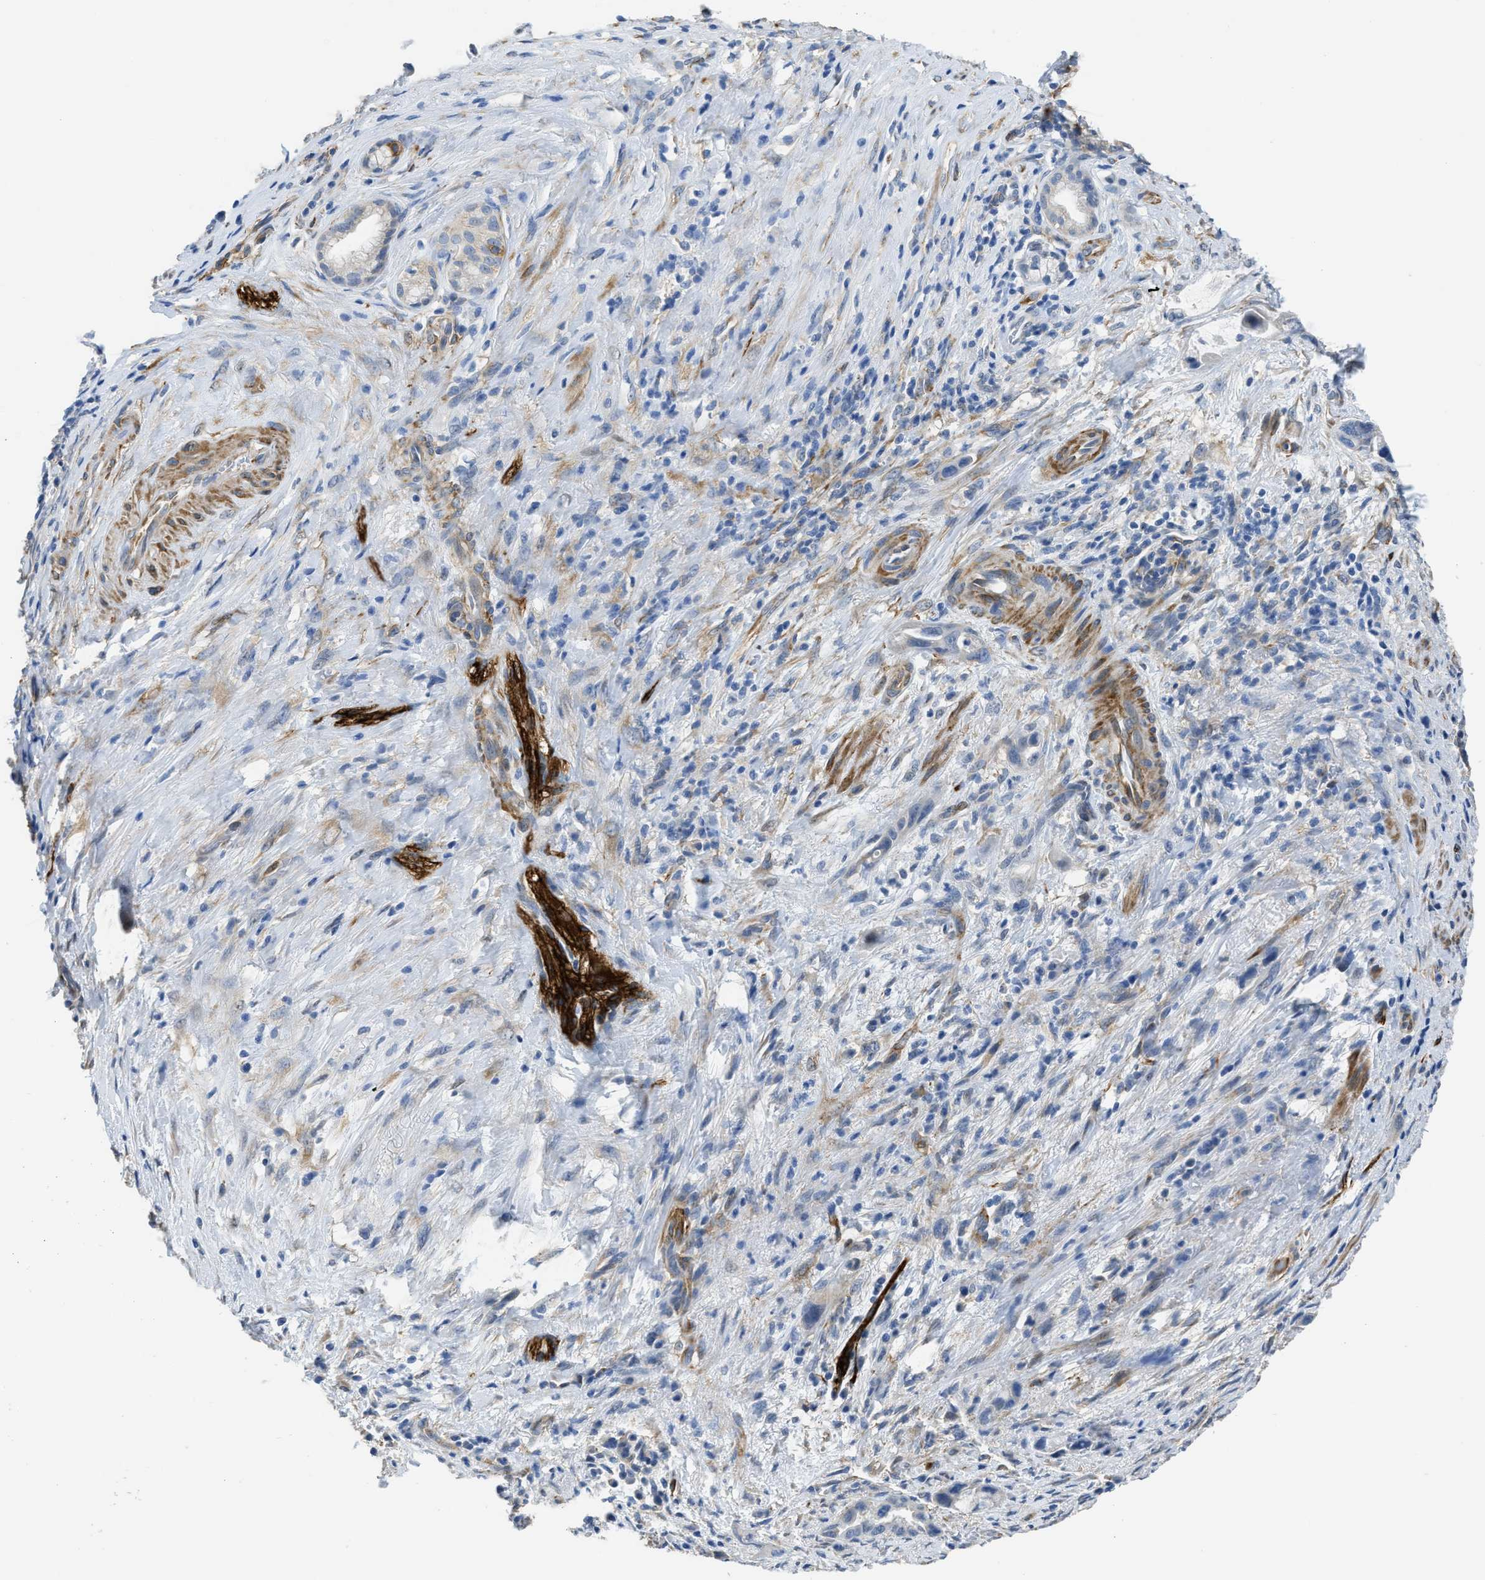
{"staining": {"intensity": "moderate", "quantity": "25%-75%", "location": "cytoplasmic/membranous"}, "tissue": "pancreatic cancer", "cell_type": "Tumor cells", "image_type": "cancer", "snomed": [{"axis": "morphology", "description": "Adenocarcinoma, NOS"}, {"axis": "topography", "description": "Pancreas"}], "caption": "Brown immunohistochemical staining in pancreatic cancer (adenocarcinoma) shows moderate cytoplasmic/membranous expression in approximately 25%-75% of tumor cells.", "gene": "ZSWIM5", "patient": {"sex": "female", "age": 70}}